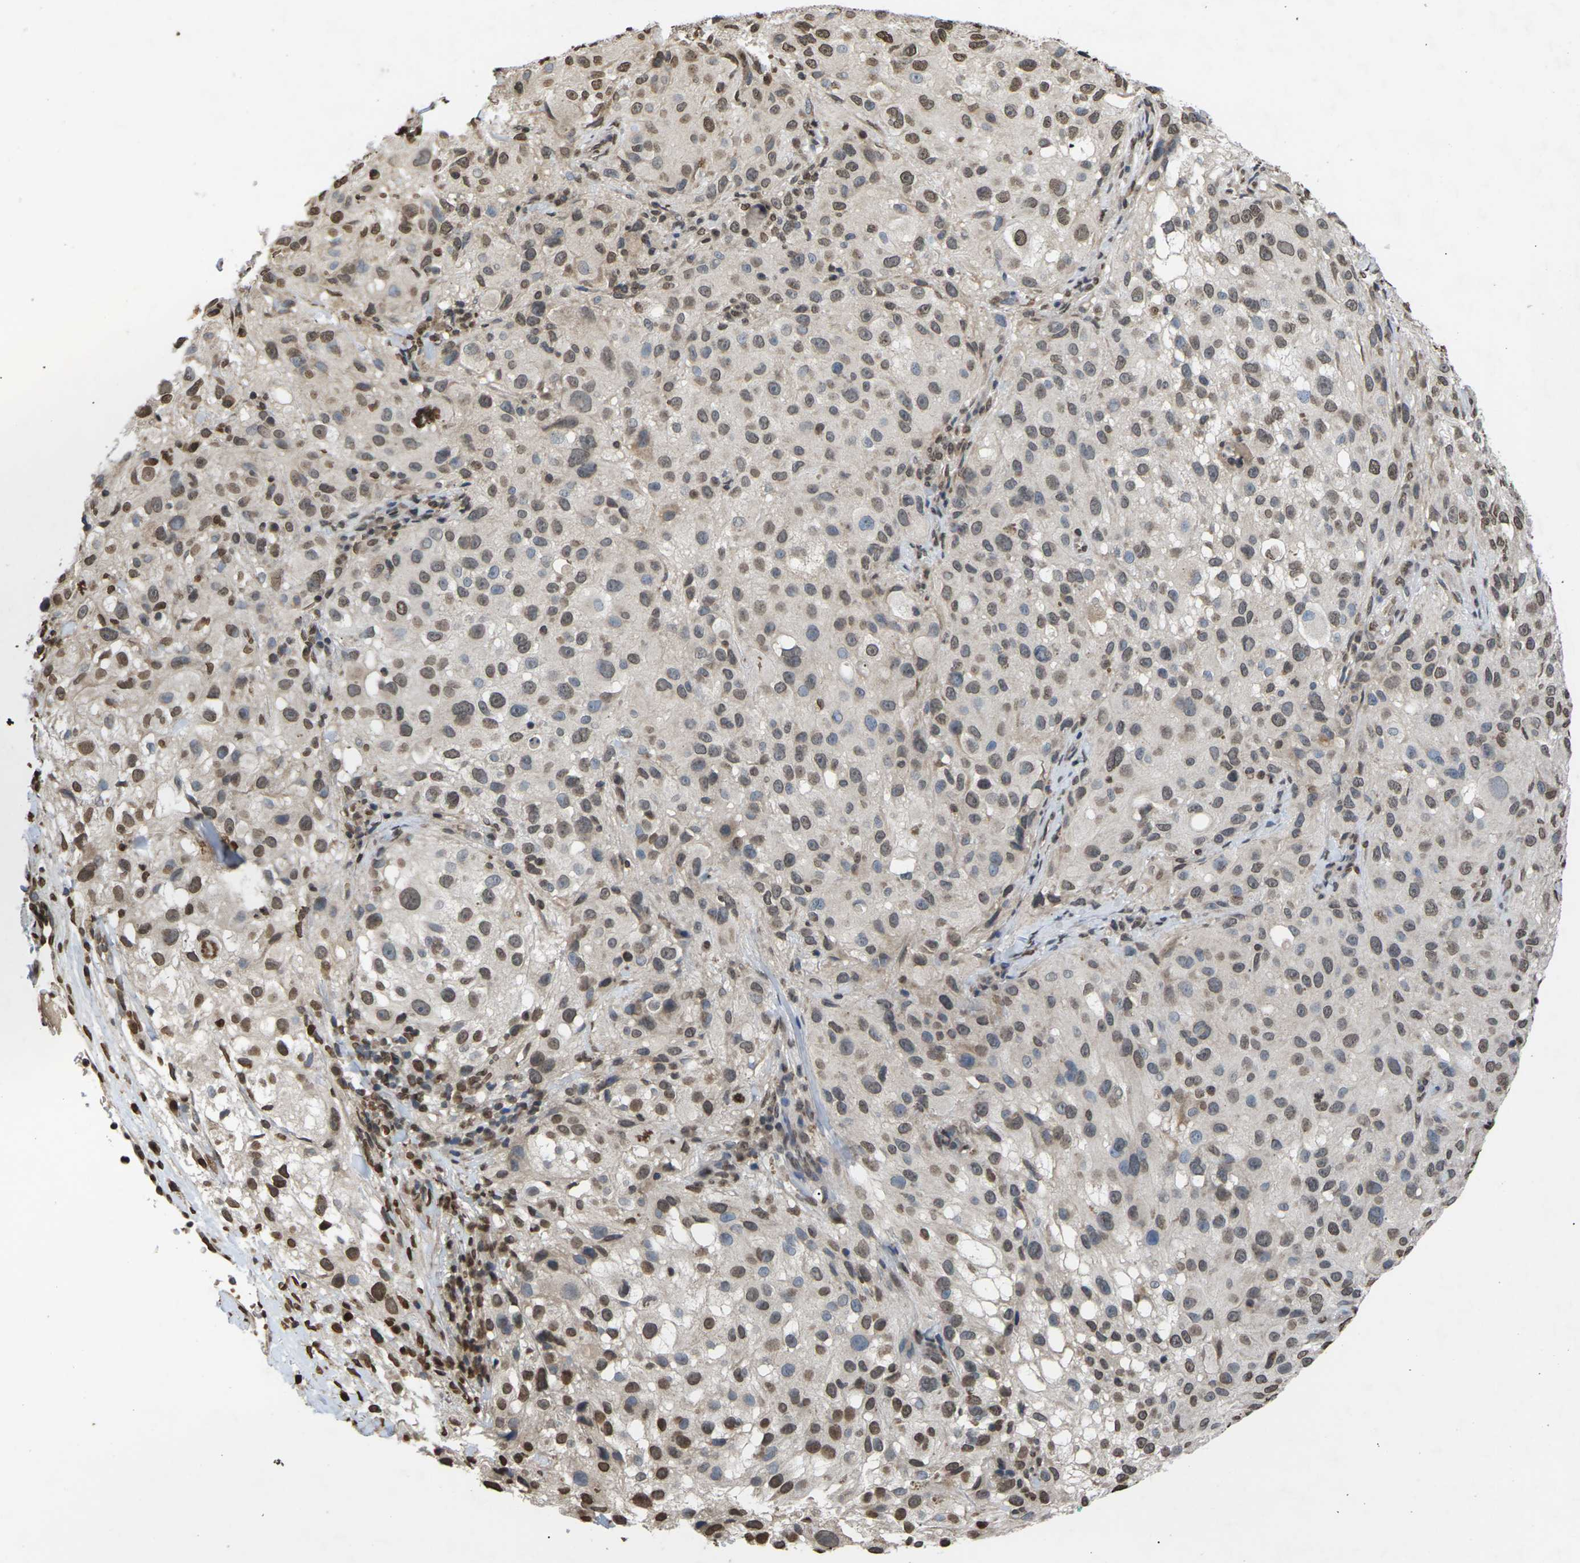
{"staining": {"intensity": "moderate", "quantity": ">75%", "location": "nuclear"}, "tissue": "melanoma", "cell_type": "Tumor cells", "image_type": "cancer", "snomed": [{"axis": "morphology", "description": "Necrosis, NOS"}, {"axis": "morphology", "description": "Malignant melanoma, NOS"}, {"axis": "topography", "description": "Skin"}], "caption": "An immunohistochemistry photomicrograph of neoplastic tissue is shown. Protein staining in brown shows moderate nuclear positivity in malignant melanoma within tumor cells.", "gene": "EMSY", "patient": {"sex": "female", "age": 87}}